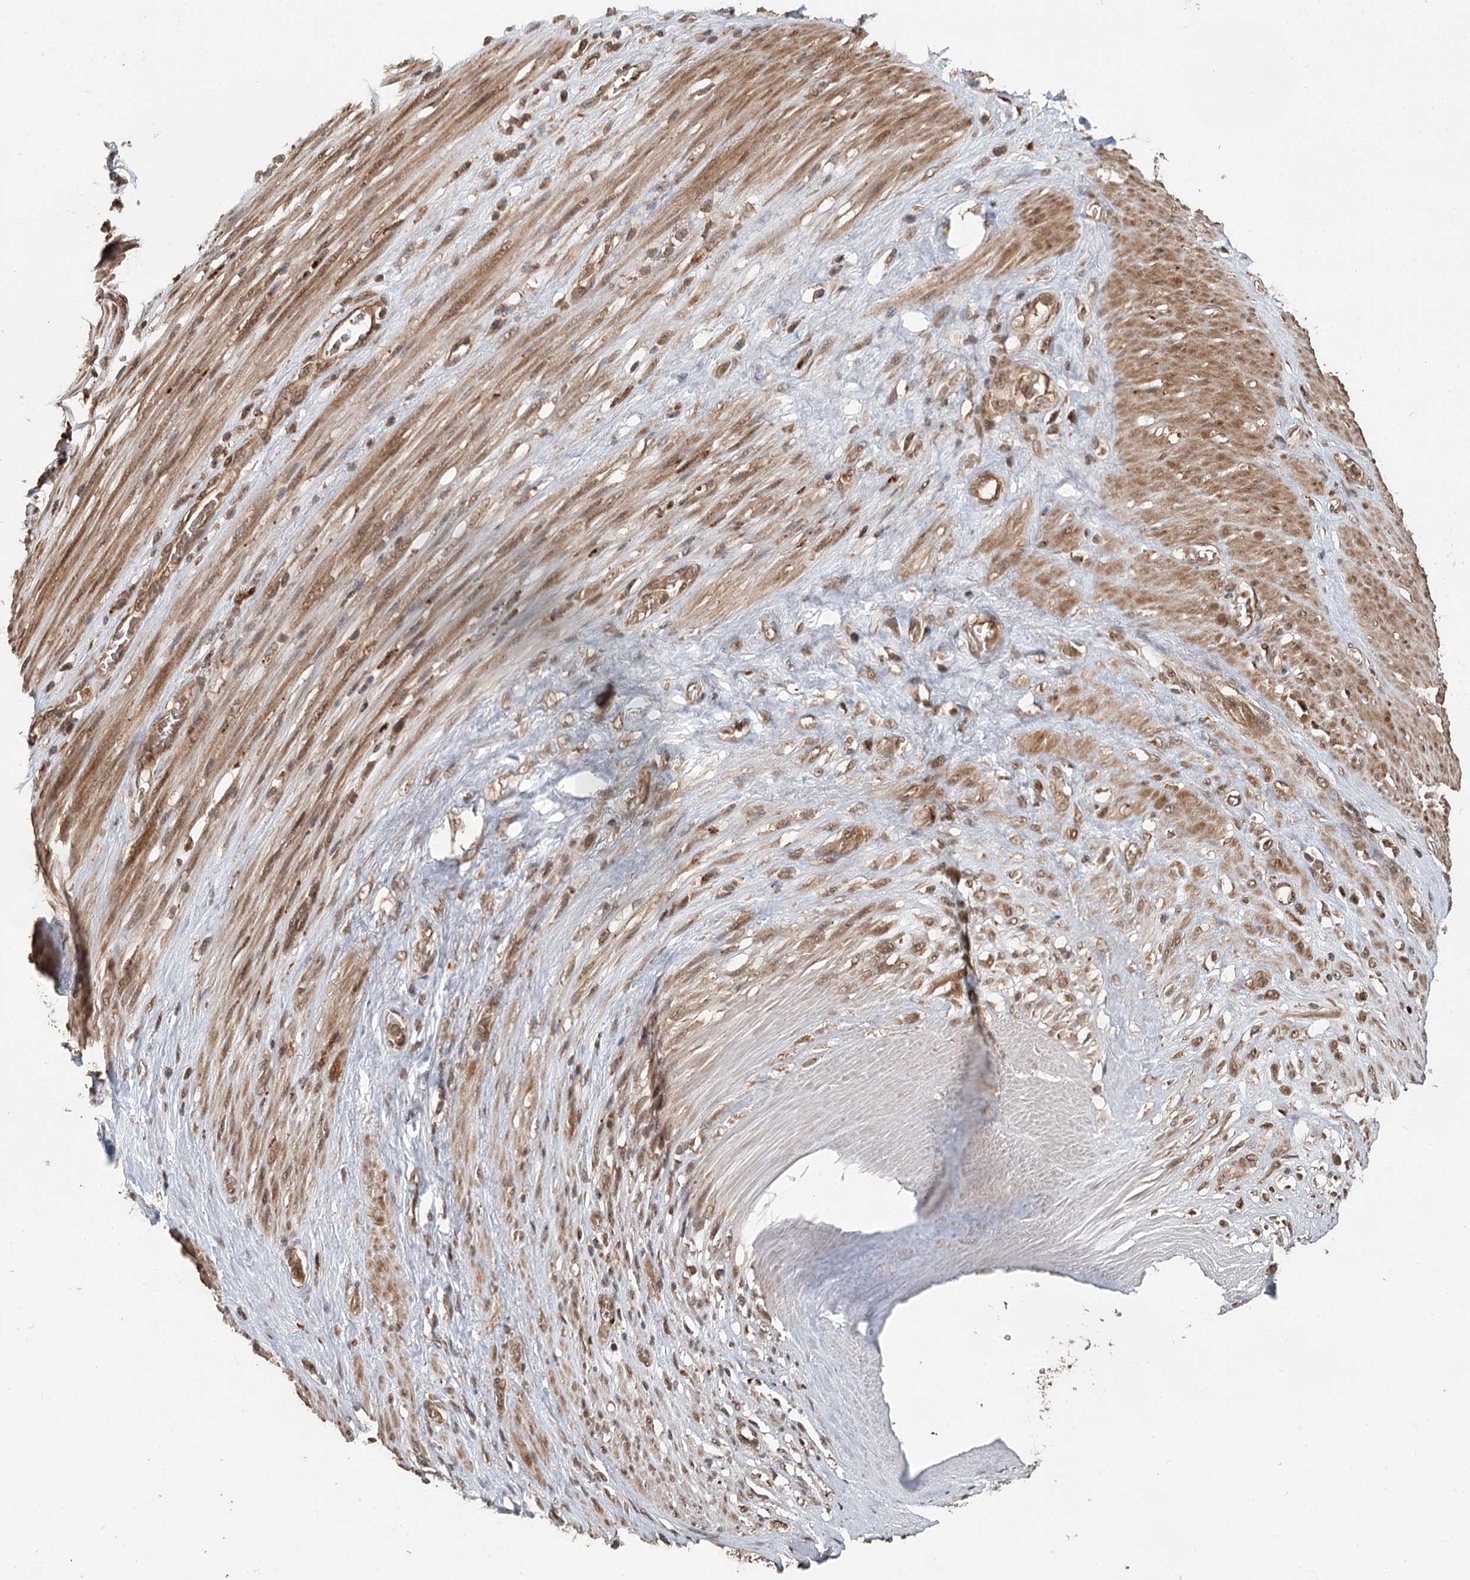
{"staining": {"intensity": "moderate", "quantity": ">75%", "location": "cytoplasmic/membranous,nuclear"}, "tissue": "stomach cancer", "cell_type": "Tumor cells", "image_type": "cancer", "snomed": [{"axis": "morphology", "description": "Adenocarcinoma, NOS"}, {"axis": "morphology", "description": "Adenocarcinoma, High grade"}, {"axis": "topography", "description": "Stomach, upper"}, {"axis": "topography", "description": "Stomach, lower"}], "caption": "The image displays immunohistochemical staining of stomach cancer. There is moderate cytoplasmic/membranous and nuclear expression is appreciated in approximately >75% of tumor cells. The protein is shown in brown color, while the nuclei are stained blue.", "gene": "N6AMT1", "patient": {"sex": "female", "age": 65}}